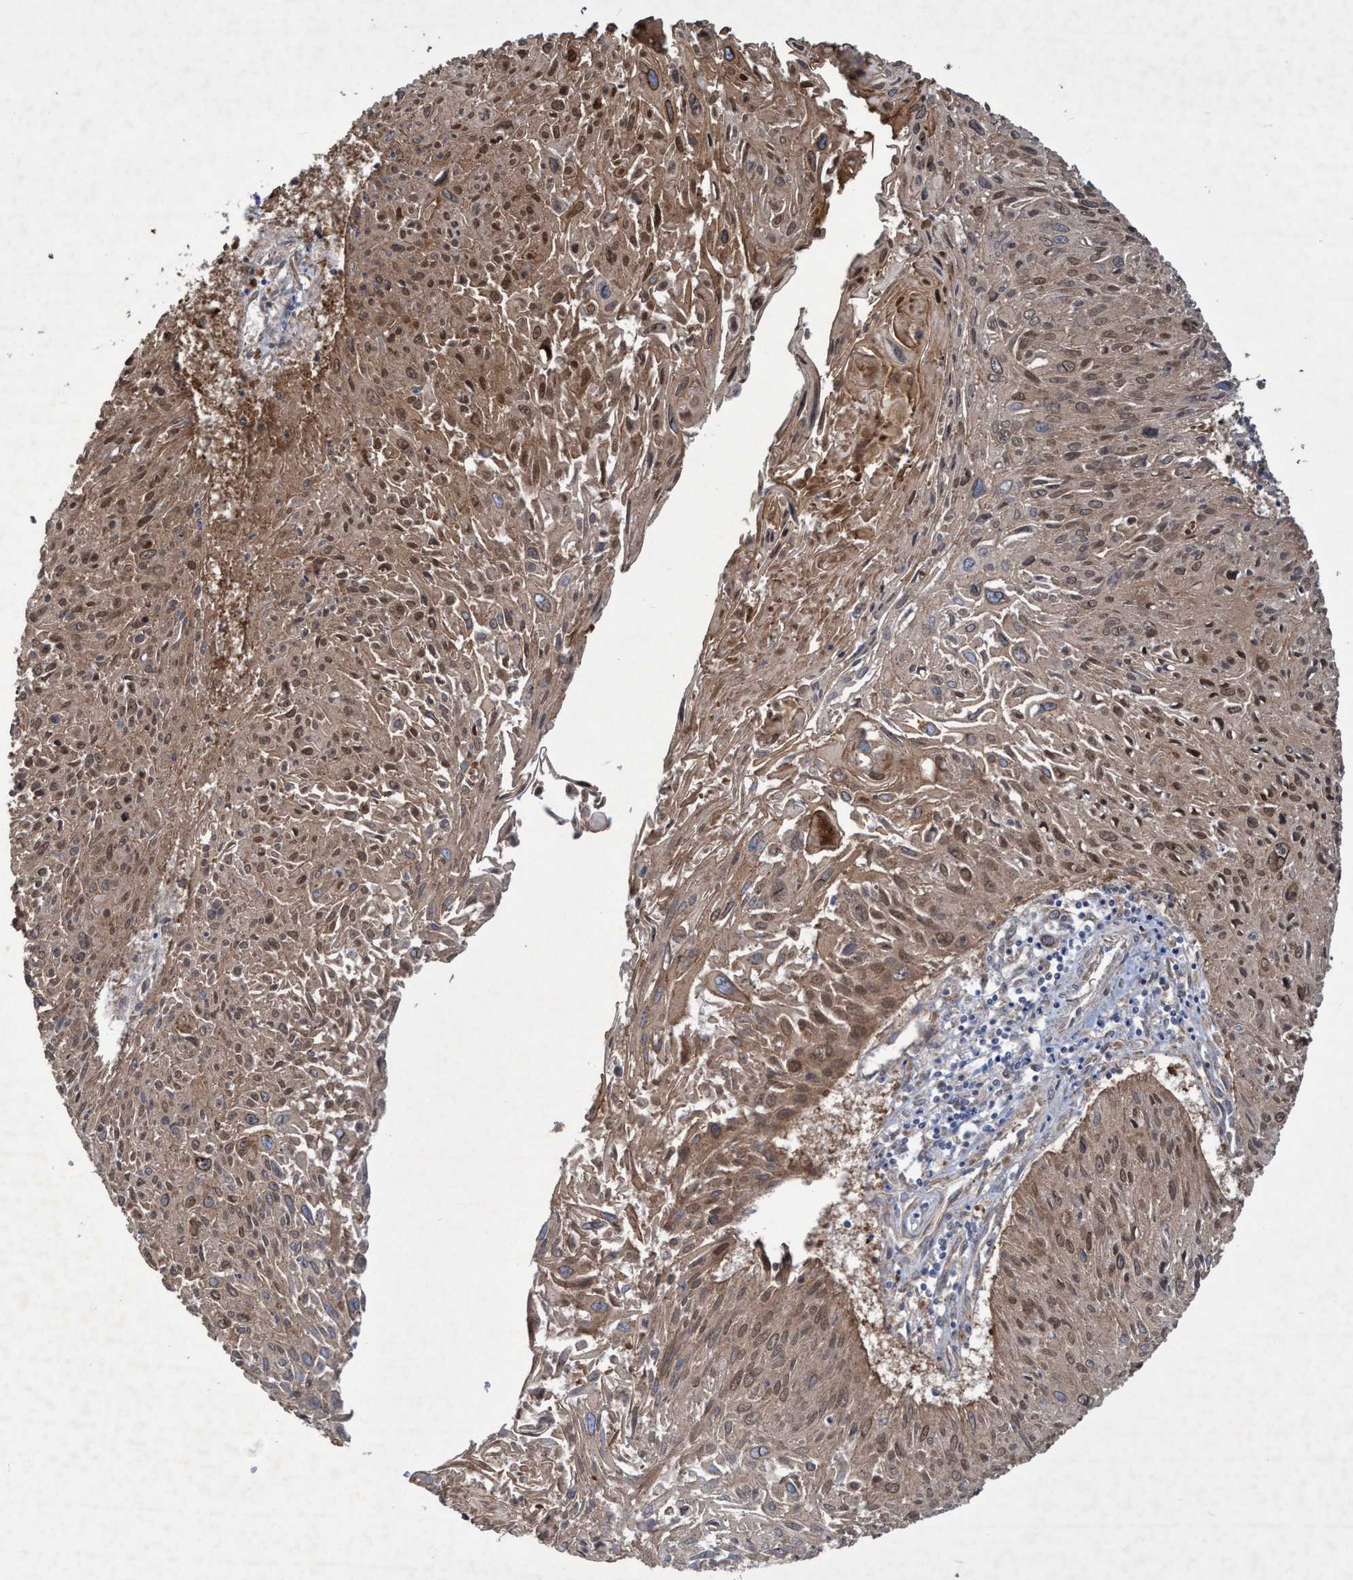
{"staining": {"intensity": "moderate", "quantity": ">75%", "location": "cytoplasmic/membranous,nuclear"}, "tissue": "cervical cancer", "cell_type": "Tumor cells", "image_type": "cancer", "snomed": [{"axis": "morphology", "description": "Squamous cell carcinoma, NOS"}, {"axis": "topography", "description": "Cervix"}], "caption": "Protein staining of cervical cancer tissue exhibits moderate cytoplasmic/membranous and nuclear expression in approximately >75% of tumor cells.", "gene": "BICD2", "patient": {"sex": "female", "age": 51}}